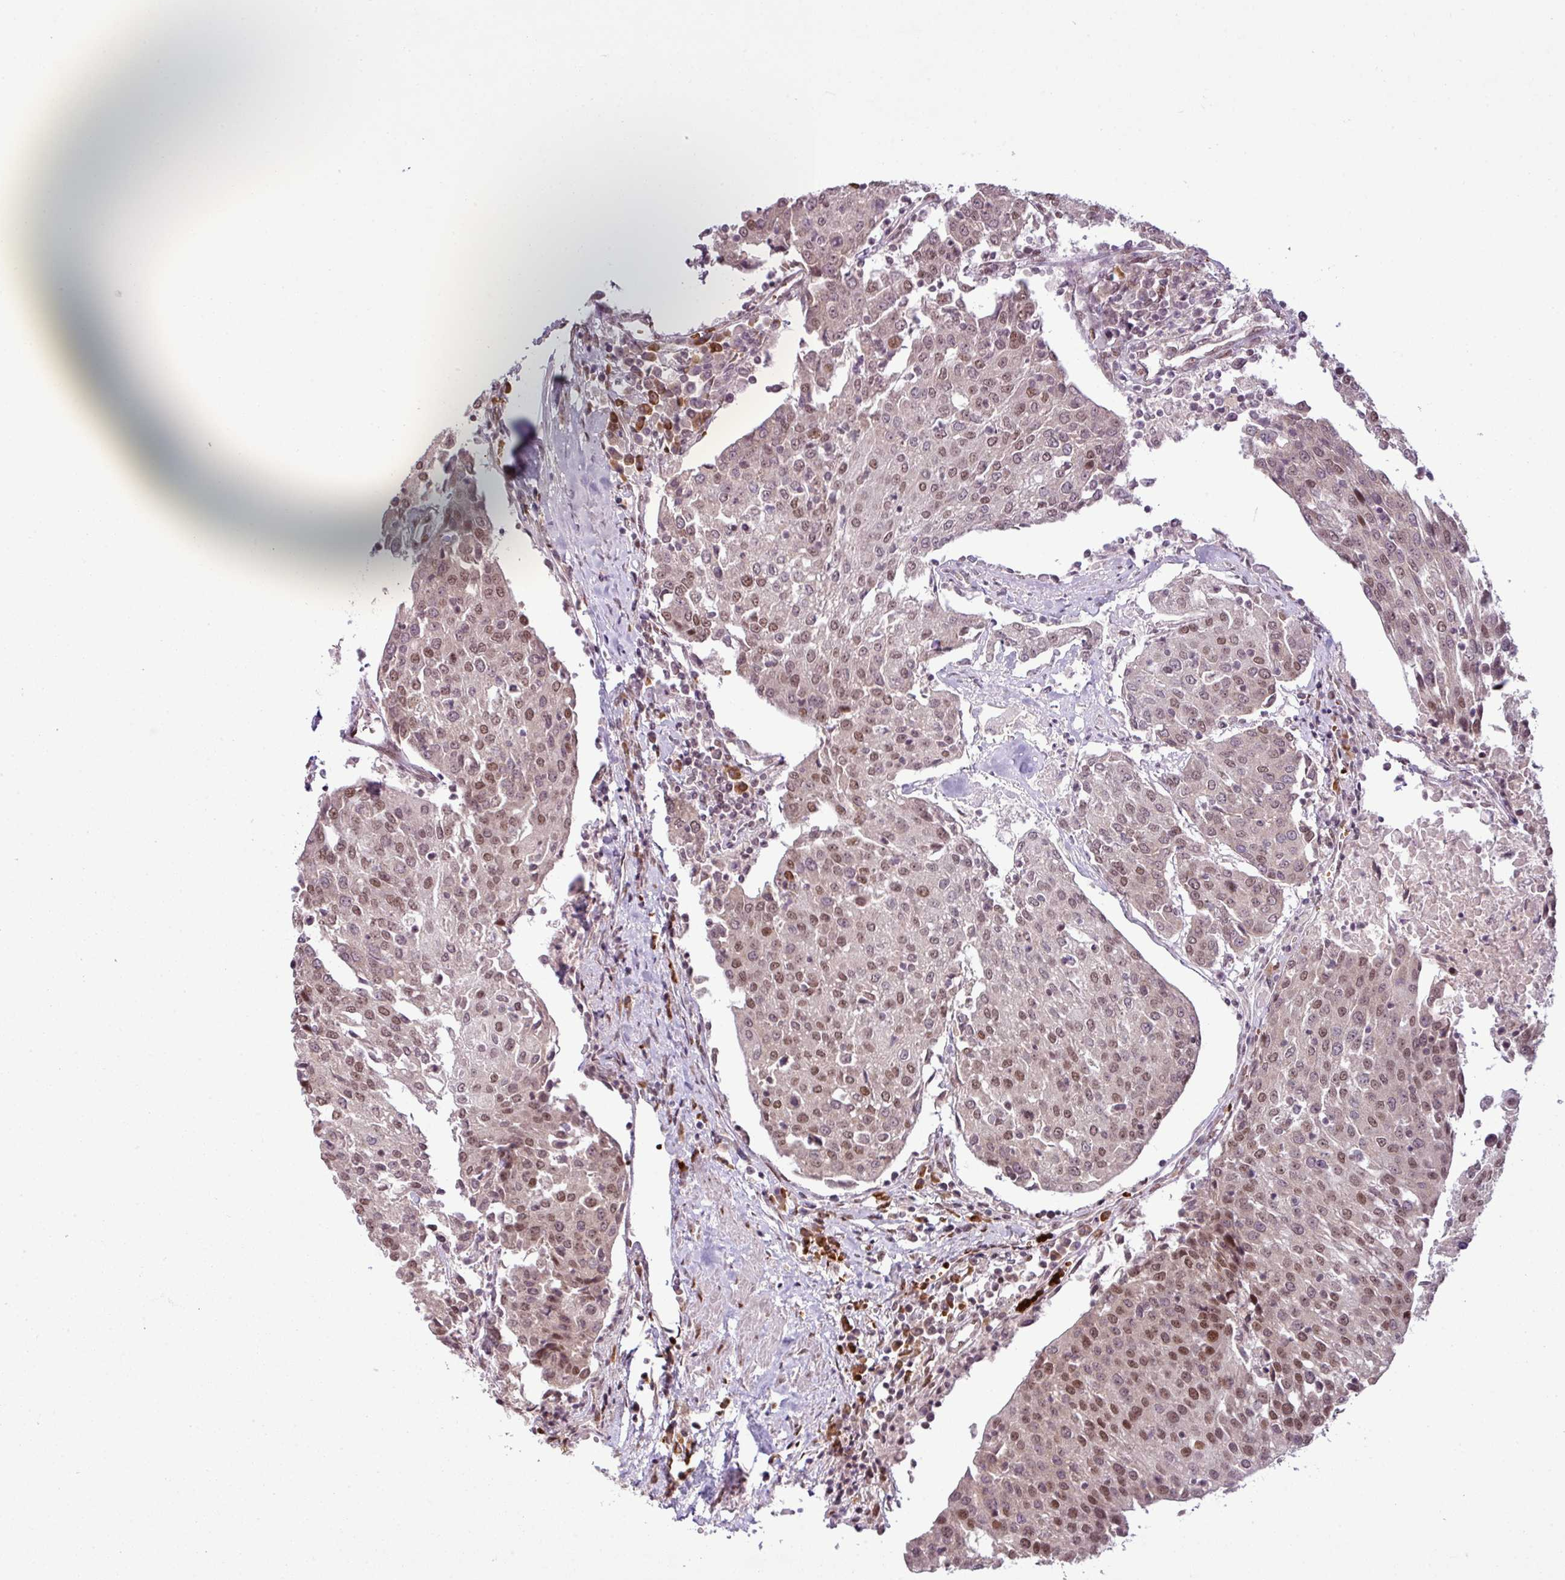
{"staining": {"intensity": "moderate", "quantity": "25%-75%", "location": "nuclear"}, "tissue": "urothelial cancer", "cell_type": "Tumor cells", "image_type": "cancer", "snomed": [{"axis": "morphology", "description": "Urothelial carcinoma, High grade"}, {"axis": "topography", "description": "Urinary bladder"}], "caption": "The image exhibits a brown stain indicating the presence of a protein in the nuclear of tumor cells in high-grade urothelial carcinoma.", "gene": "PRDM5", "patient": {"sex": "female", "age": 85}}